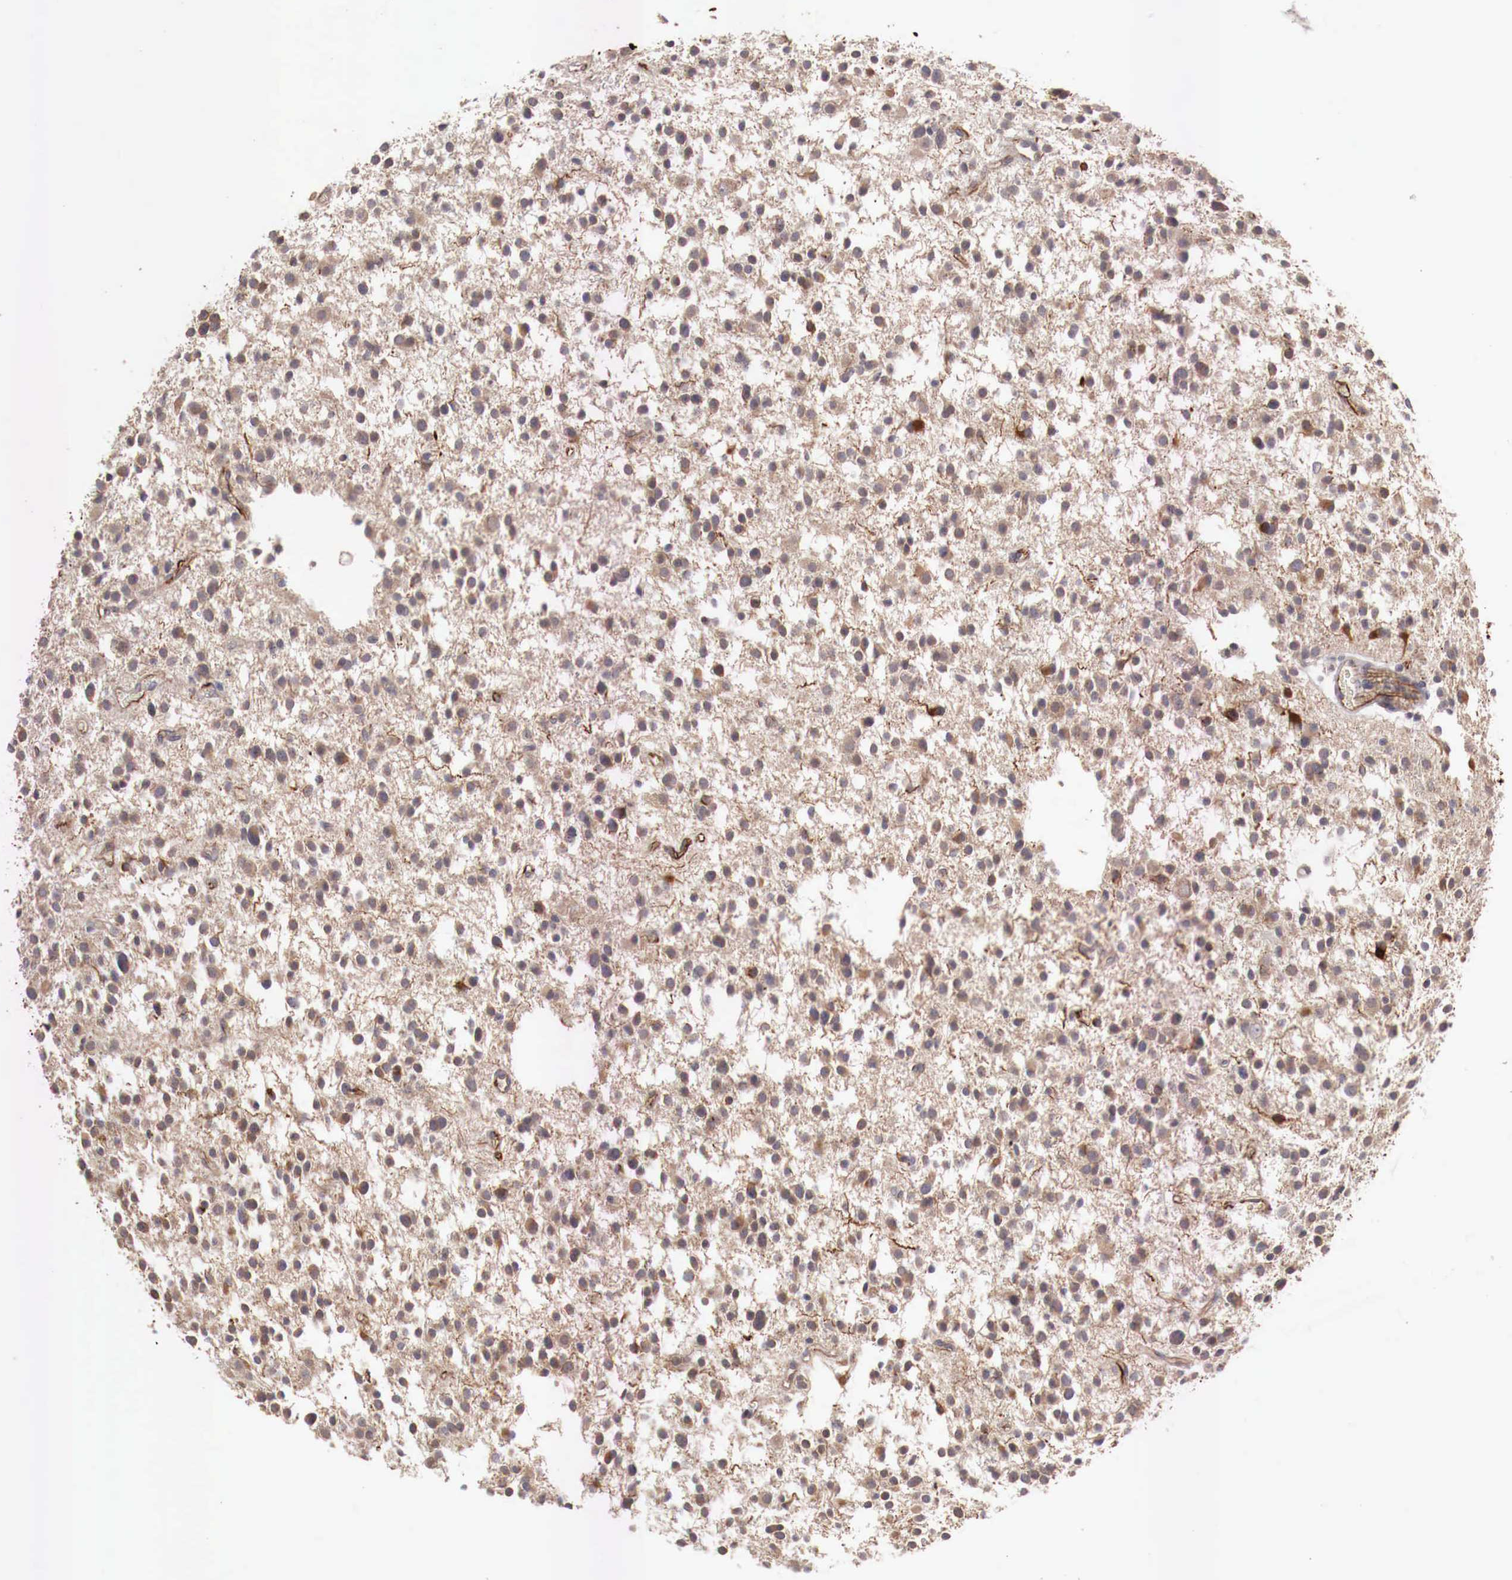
{"staining": {"intensity": "weak", "quantity": ">75%", "location": "cytoplasmic/membranous"}, "tissue": "glioma", "cell_type": "Tumor cells", "image_type": "cancer", "snomed": [{"axis": "morphology", "description": "Glioma, malignant, Low grade"}, {"axis": "topography", "description": "Brain"}], "caption": "Glioma stained with a brown dye shows weak cytoplasmic/membranous positive positivity in approximately >75% of tumor cells.", "gene": "WT1", "patient": {"sex": "female", "age": 36}}